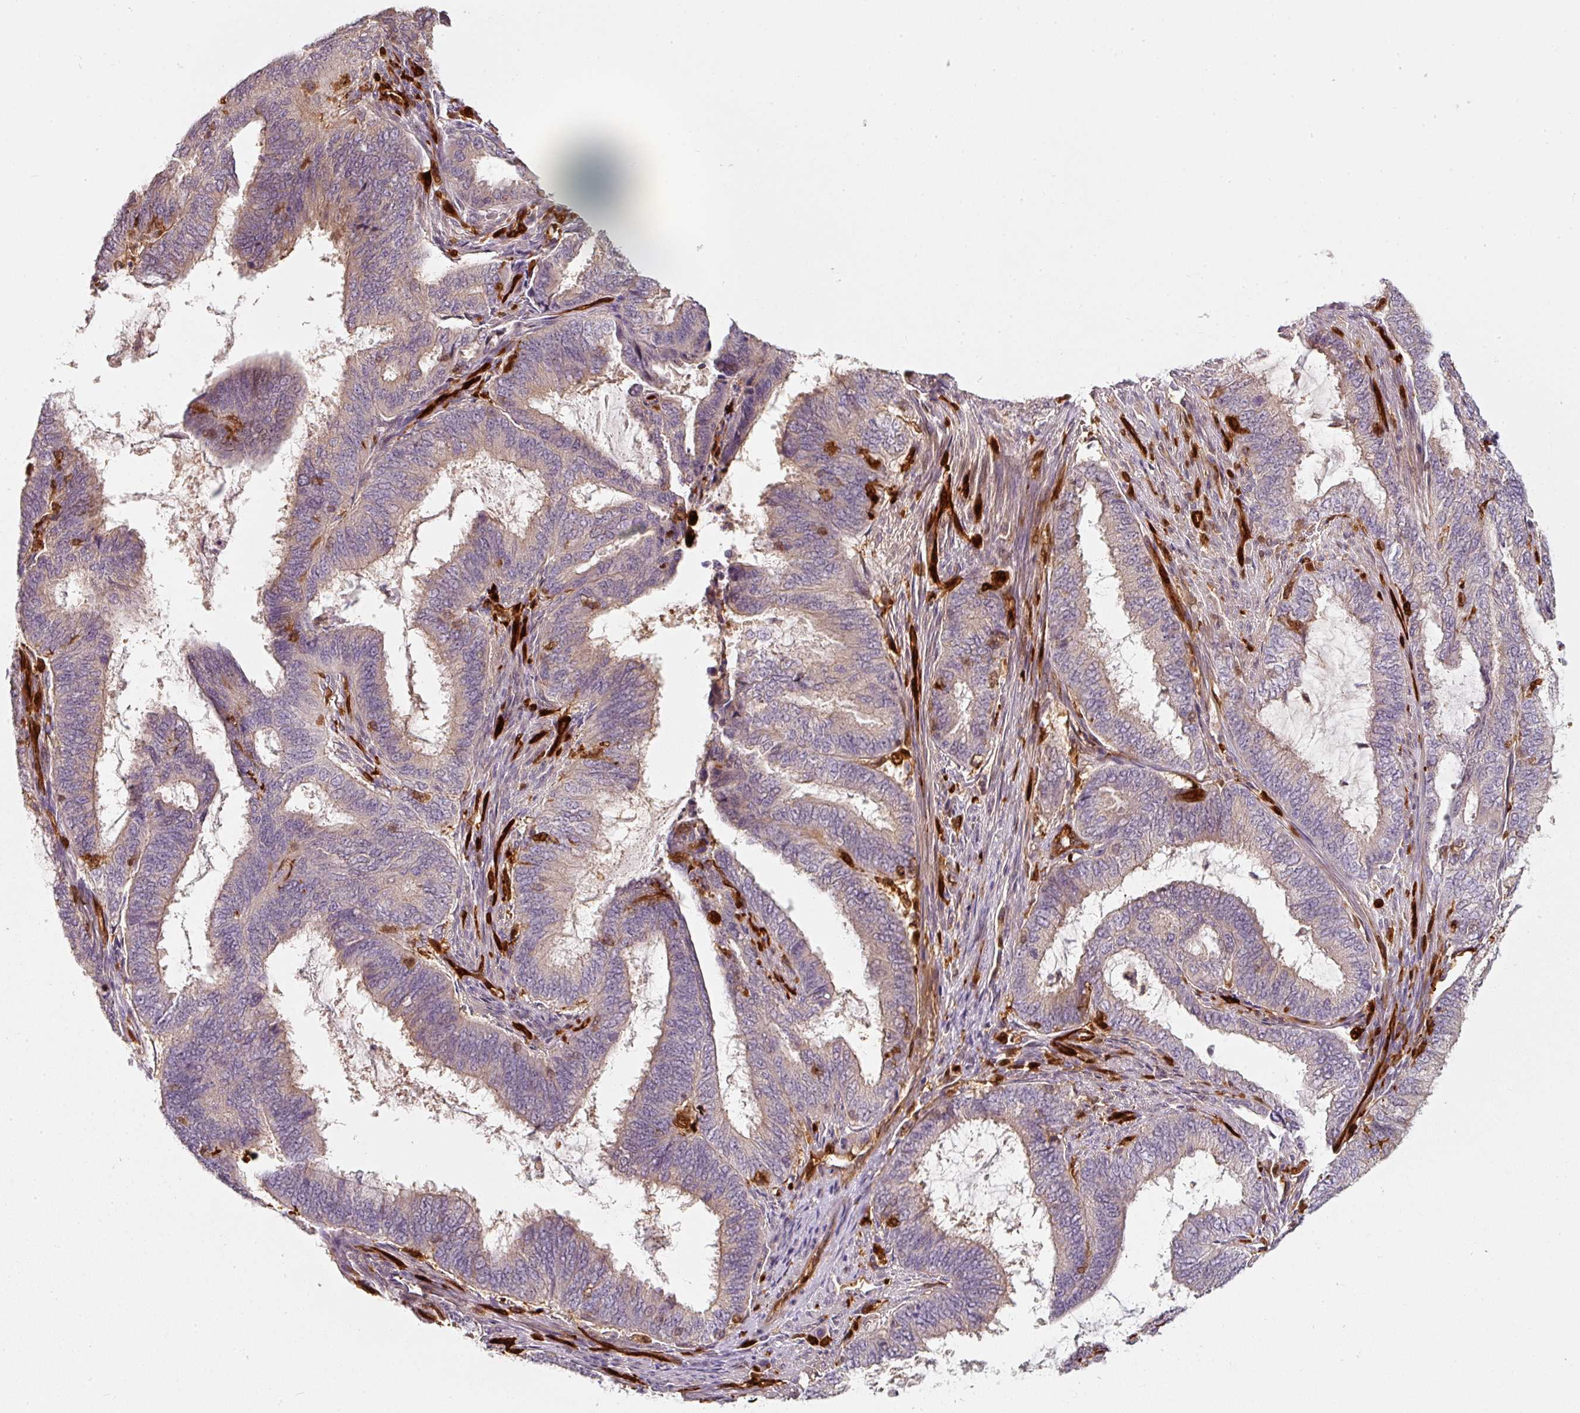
{"staining": {"intensity": "weak", "quantity": "<25%", "location": "cytoplasmic/membranous"}, "tissue": "endometrial cancer", "cell_type": "Tumor cells", "image_type": "cancer", "snomed": [{"axis": "morphology", "description": "Adenocarcinoma, NOS"}, {"axis": "topography", "description": "Endometrium"}], "caption": "Tumor cells show no significant expression in adenocarcinoma (endometrial).", "gene": "IQGAP2", "patient": {"sex": "female", "age": 51}}